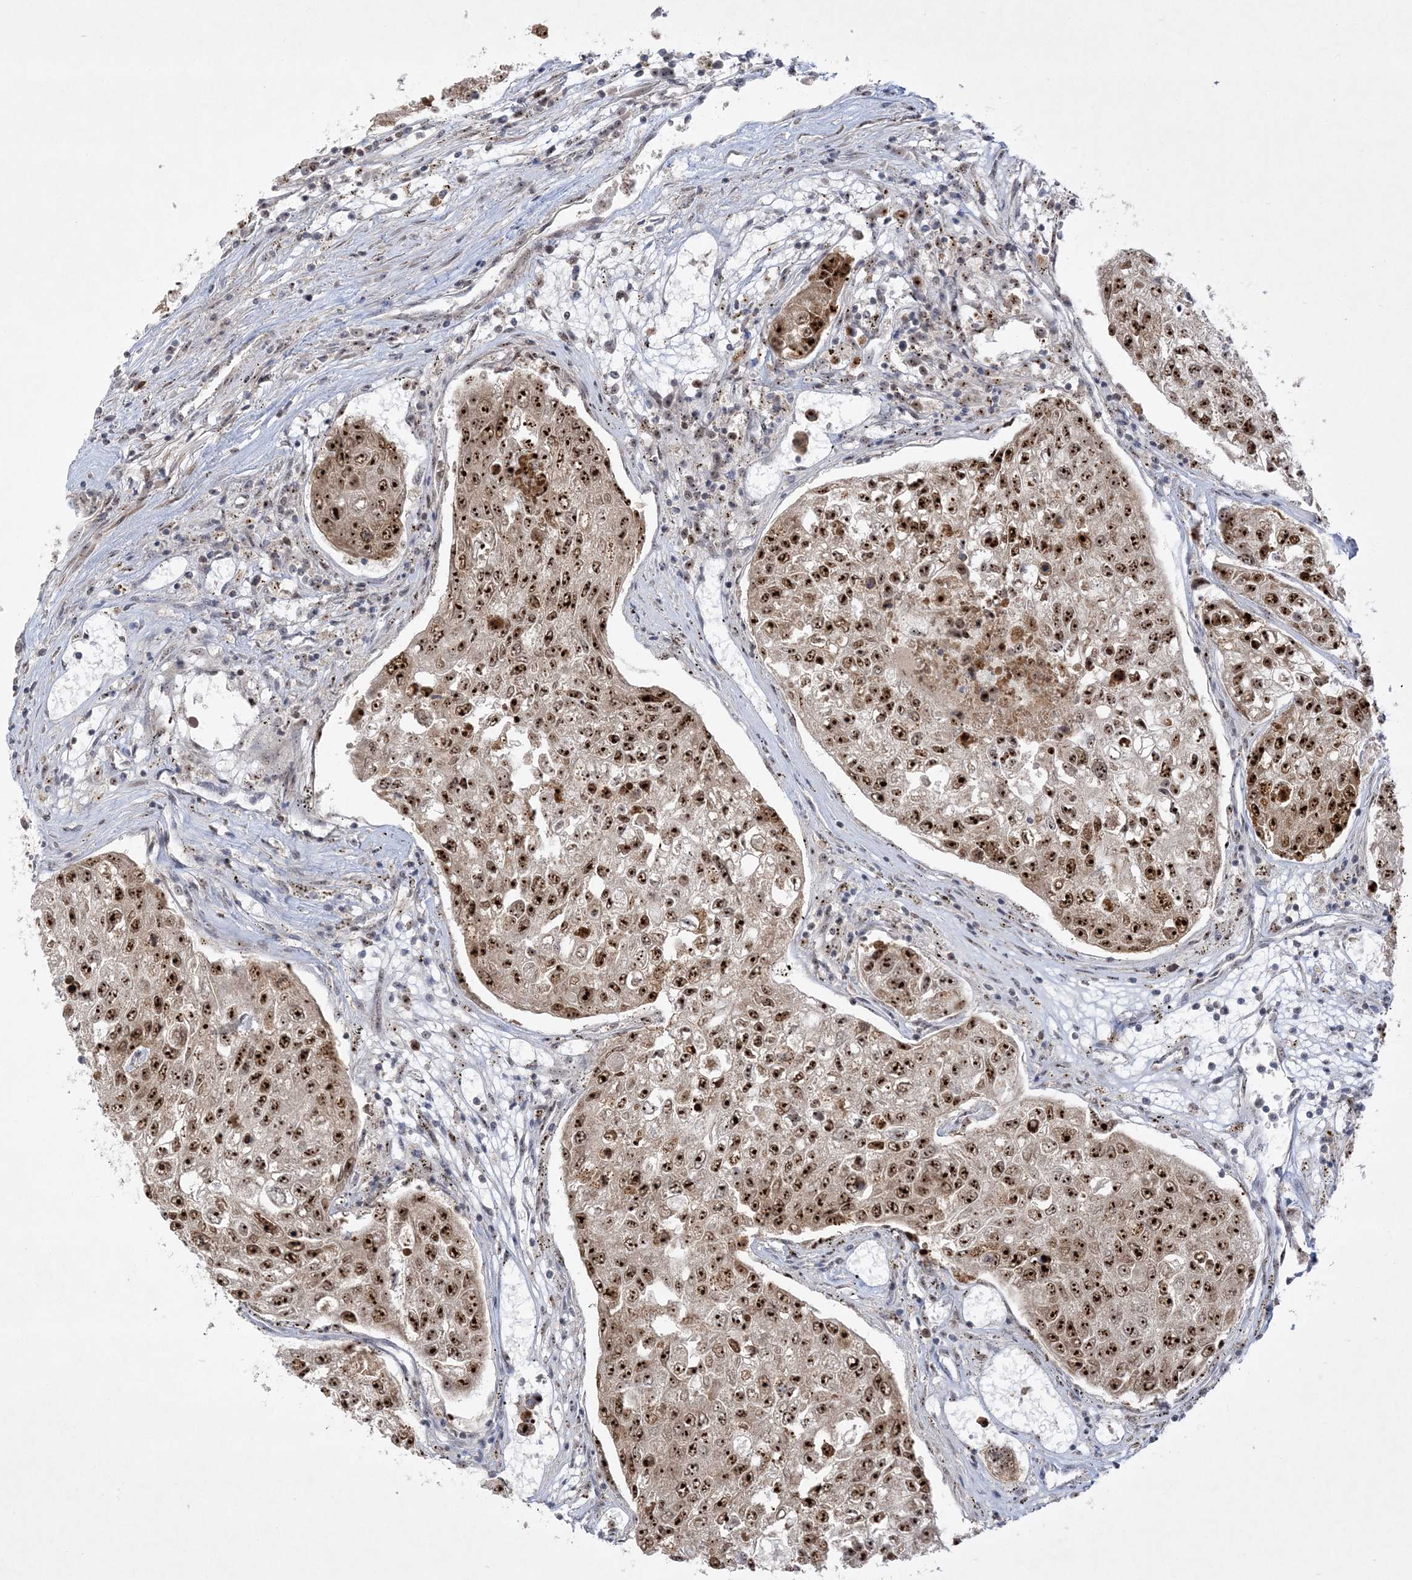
{"staining": {"intensity": "strong", "quantity": ">75%", "location": "nuclear"}, "tissue": "urothelial cancer", "cell_type": "Tumor cells", "image_type": "cancer", "snomed": [{"axis": "morphology", "description": "Urothelial carcinoma, High grade"}, {"axis": "topography", "description": "Lymph node"}, {"axis": "topography", "description": "Urinary bladder"}], "caption": "Urothelial carcinoma (high-grade) was stained to show a protein in brown. There is high levels of strong nuclear positivity in about >75% of tumor cells.", "gene": "NPM3", "patient": {"sex": "male", "age": 51}}